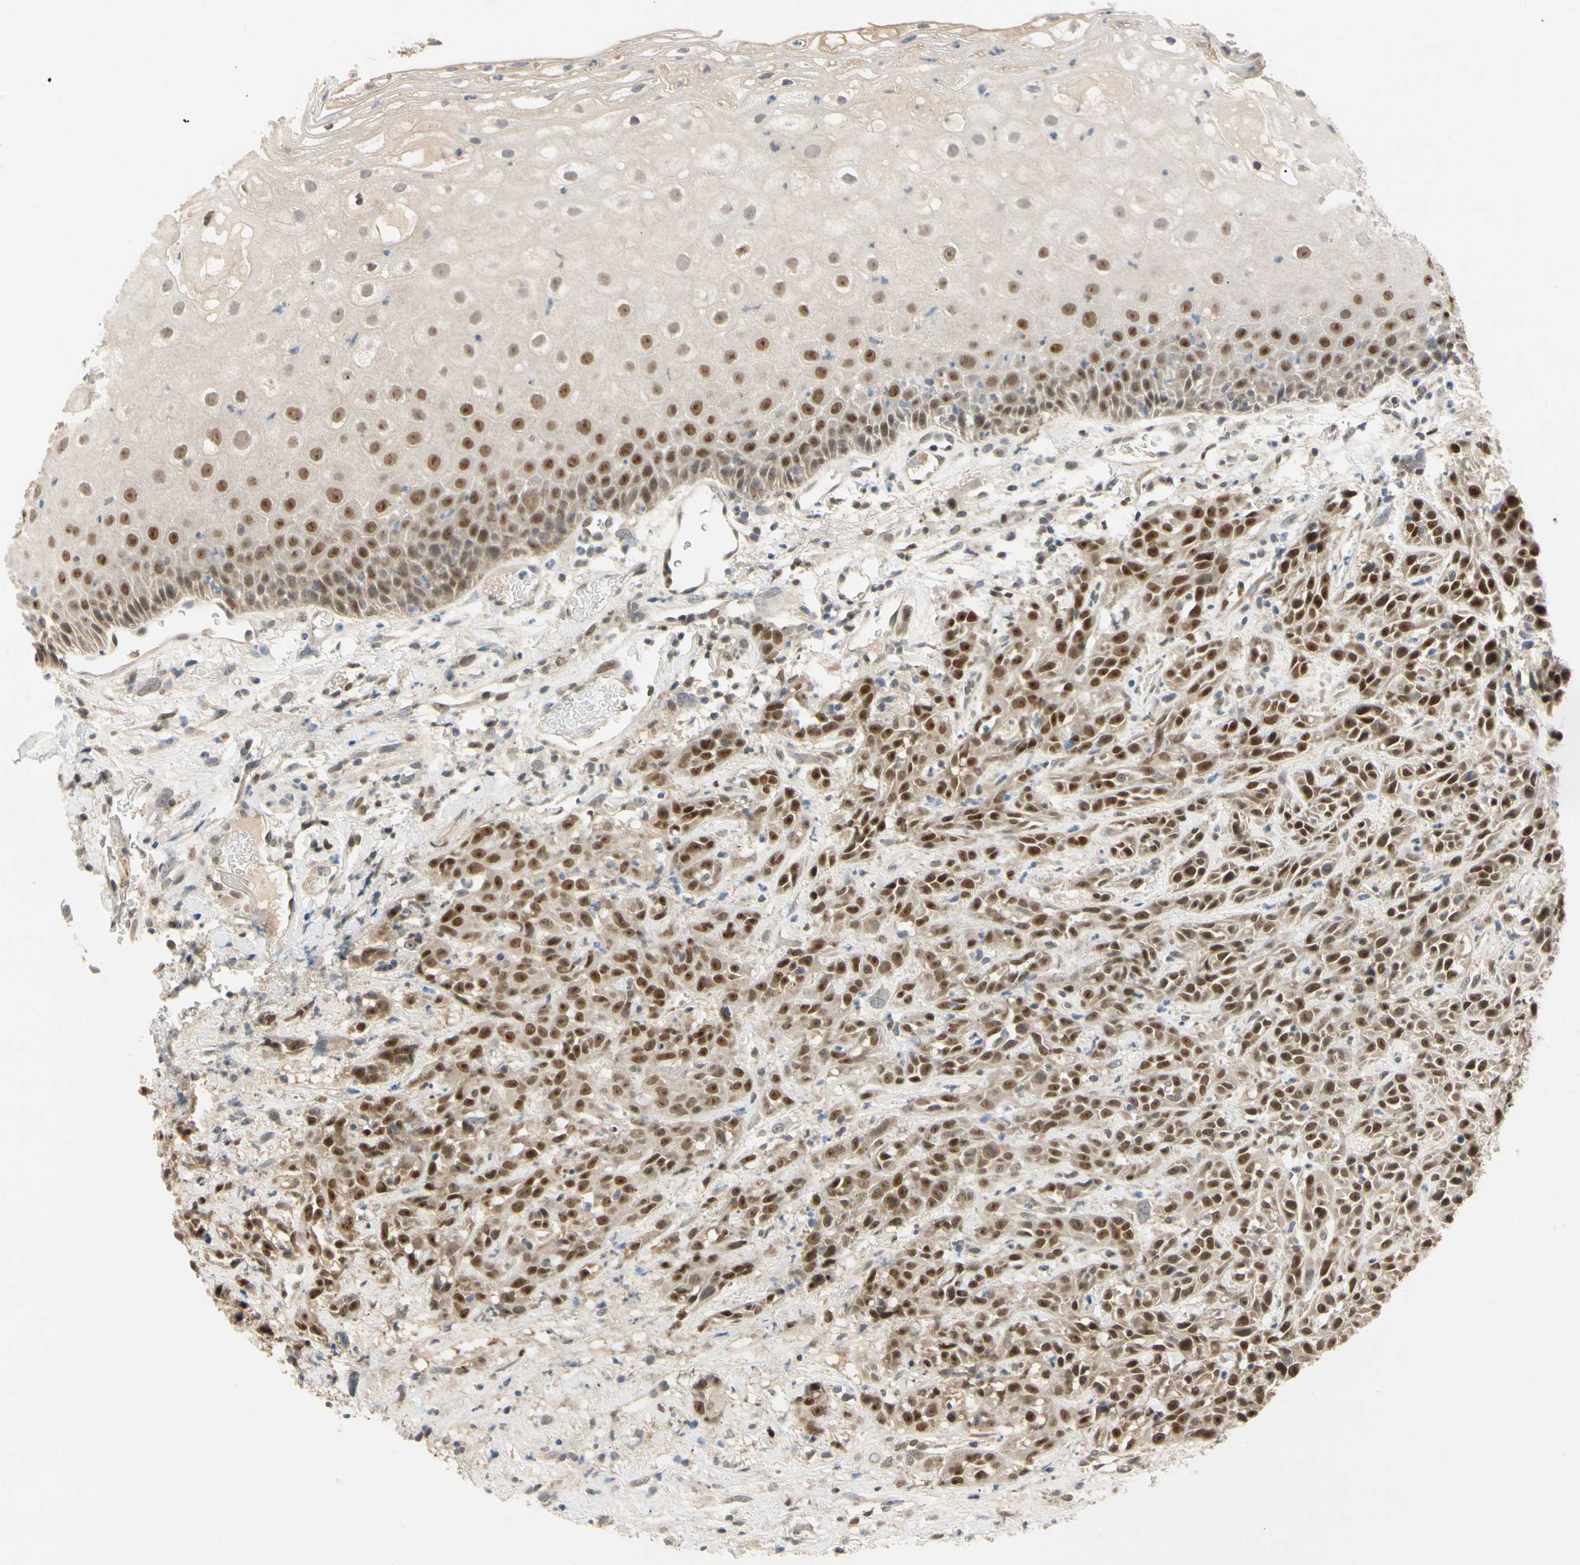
{"staining": {"intensity": "strong", "quantity": ">75%", "location": "cytoplasmic/membranous,nuclear"}, "tissue": "head and neck cancer", "cell_type": "Tumor cells", "image_type": "cancer", "snomed": [{"axis": "morphology", "description": "Normal tissue, NOS"}, {"axis": "morphology", "description": "Squamous cell carcinoma, NOS"}, {"axis": "topography", "description": "Cartilage tissue"}, {"axis": "topography", "description": "Head-Neck"}], "caption": "Head and neck cancer stained with a brown dye exhibits strong cytoplasmic/membranous and nuclear positive staining in about >75% of tumor cells.", "gene": "RIOX2", "patient": {"sex": "male", "age": 62}}